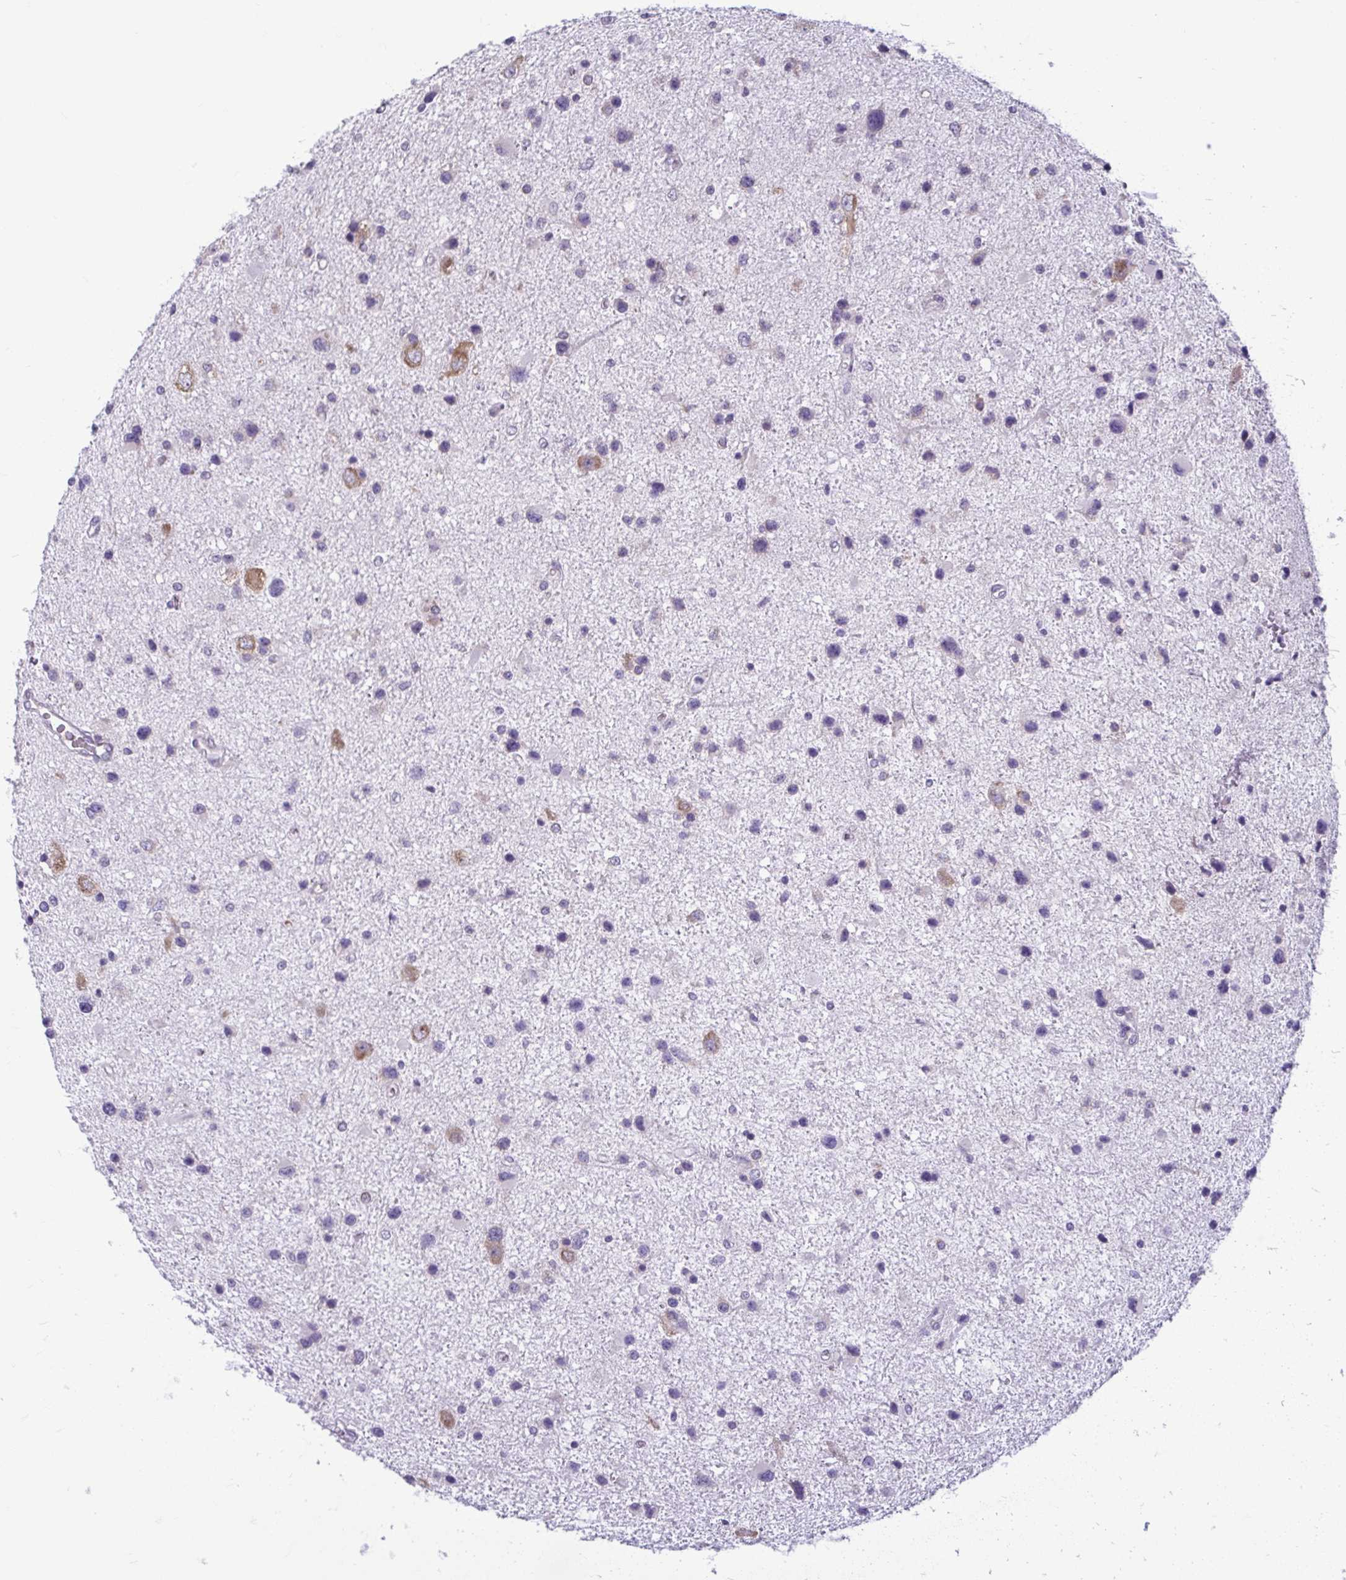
{"staining": {"intensity": "negative", "quantity": "none", "location": "none"}, "tissue": "glioma", "cell_type": "Tumor cells", "image_type": "cancer", "snomed": [{"axis": "morphology", "description": "Glioma, malignant, Low grade"}, {"axis": "topography", "description": "Brain"}], "caption": "The immunohistochemistry micrograph has no significant staining in tumor cells of low-grade glioma (malignant) tissue. (DAB IHC with hematoxylin counter stain).", "gene": "RPS16", "patient": {"sex": "female", "age": 32}}